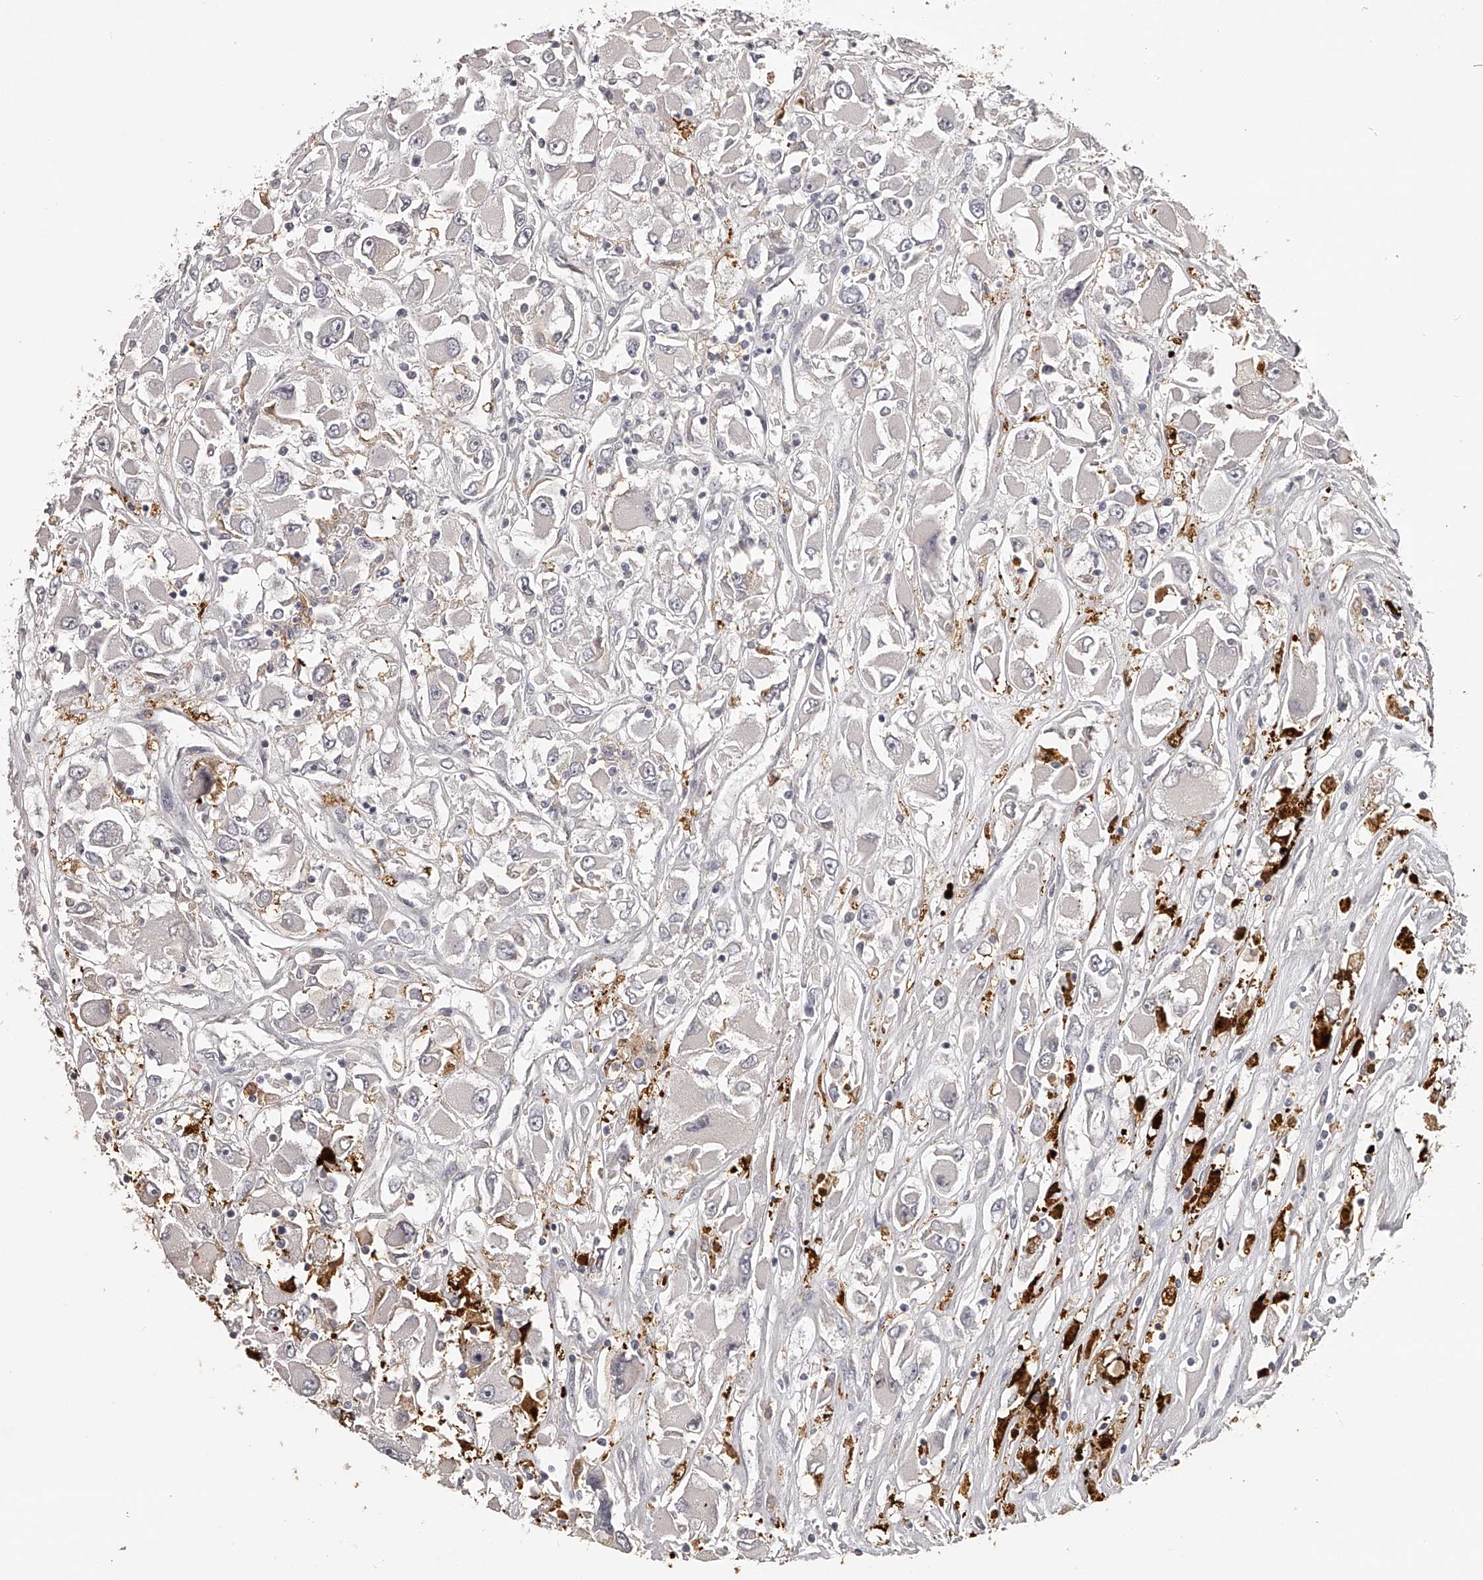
{"staining": {"intensity": "negative", "quantity": "none", "location": "none"}, "tissue": "renal cancer", "cell_type": "Tumor cells", "image_type": "cancer", "snomed": [{"axis": "morphology", "description": "Adenocarcinoma, NOS"}, {"axis": "topography", "description": "Kidney"}], "caption": "Immunohistochemical staining of human adenocarcinoma (renal) reveals no significant positivity in tumor cells.", "gene": "TNN", "patient": {"sex": "female", "age": 52}}